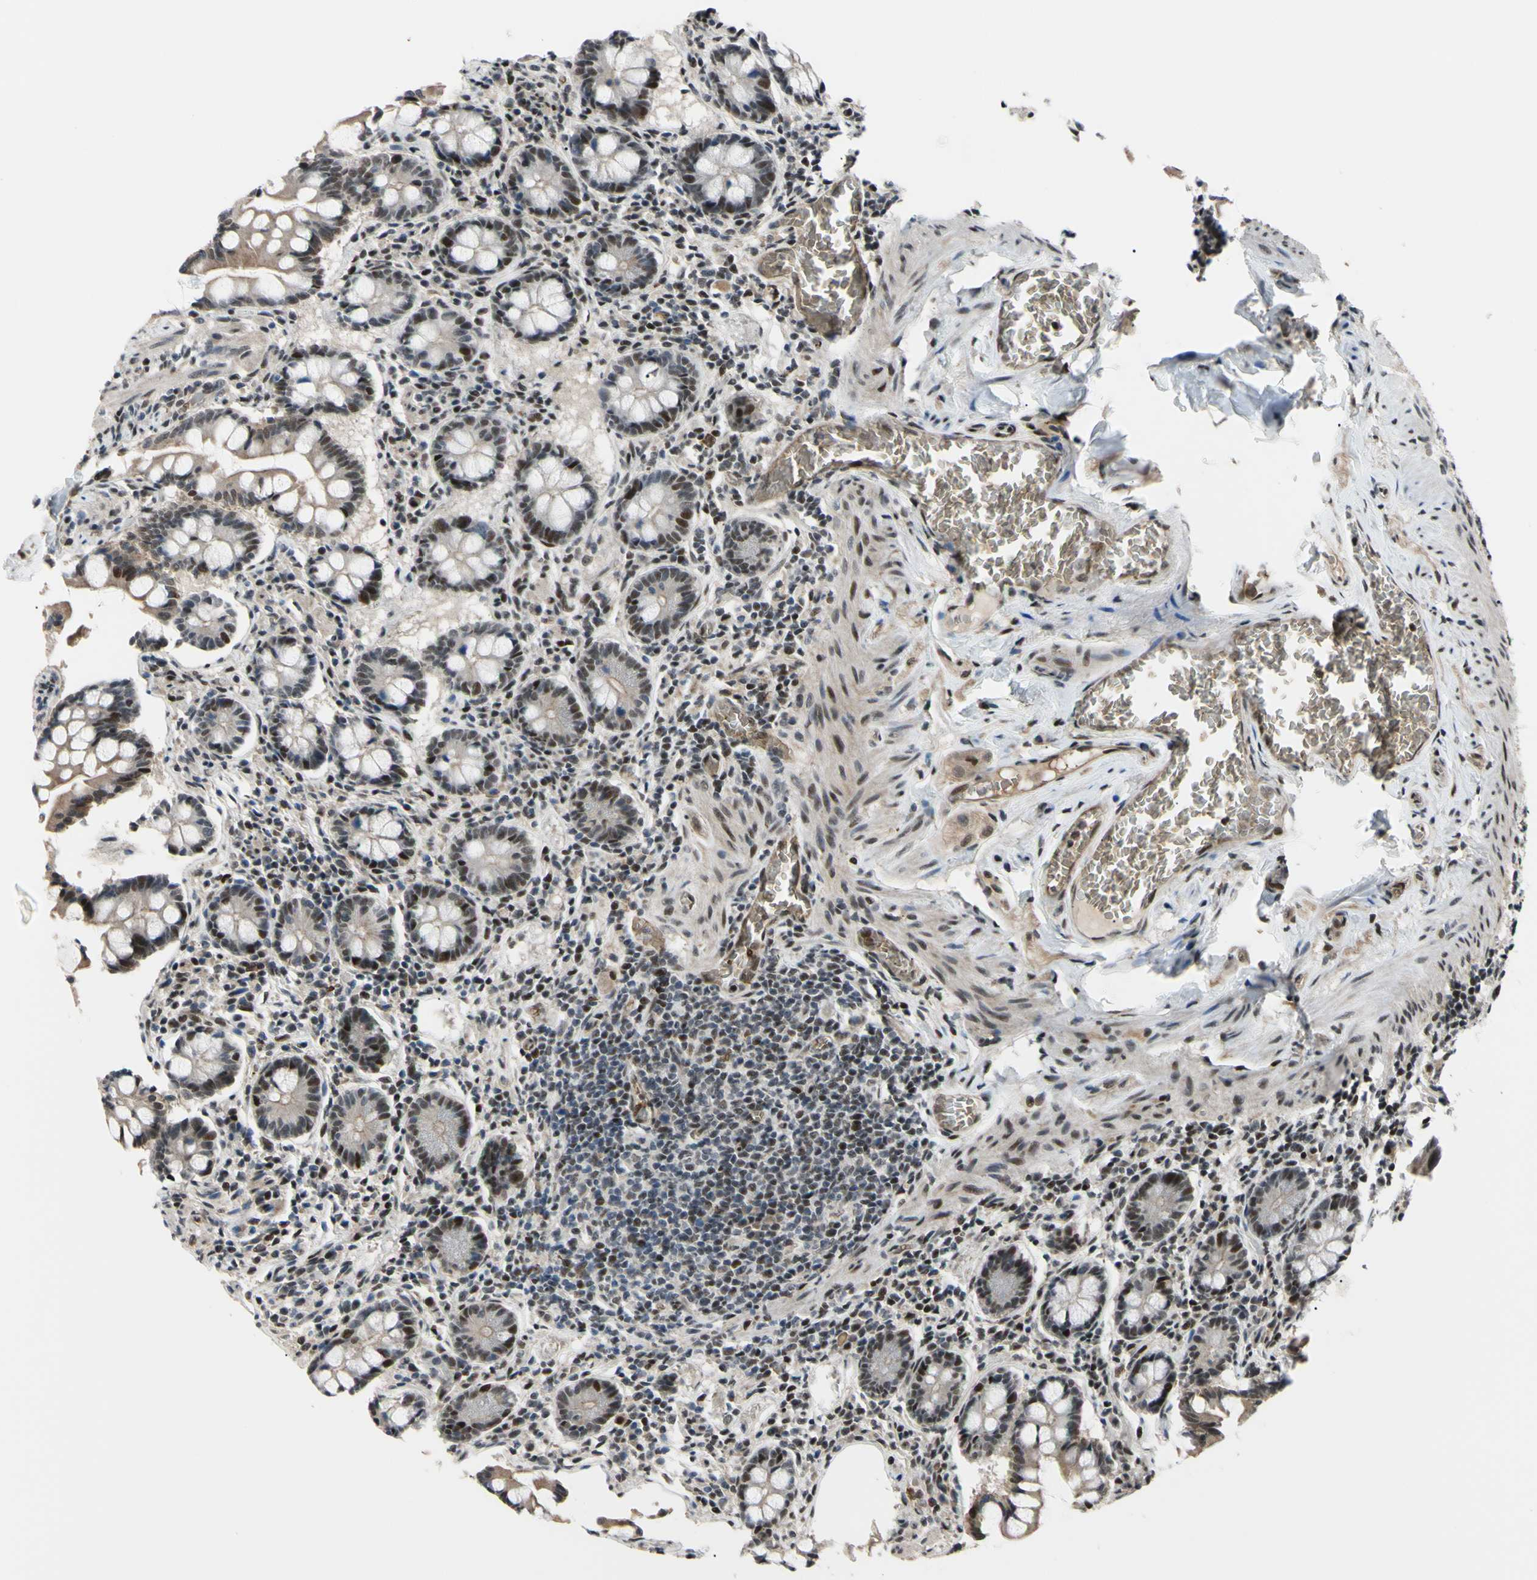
{"staining": {"intensity": "moderate", "quantity": ">75%", "location": "cytoplasmic/membranous,nuclear"}, "tissue": "small intestine", "cell_type": "Glandular cells", "image_type": "normal", "snomed": [{"axis": "morphology", "description": "Normal tissue, NOS"}, {"axis": "topography", "description": "Small intestine"}], "caption": "Immunohistochemical staining of benign small intestine exhibits moderate cytoplasmic/membranous,nuclear protein expression in approximately >75% of glandular cells.", "gene": "THAP12", "patient": {"sex": "male", "age": 41}}